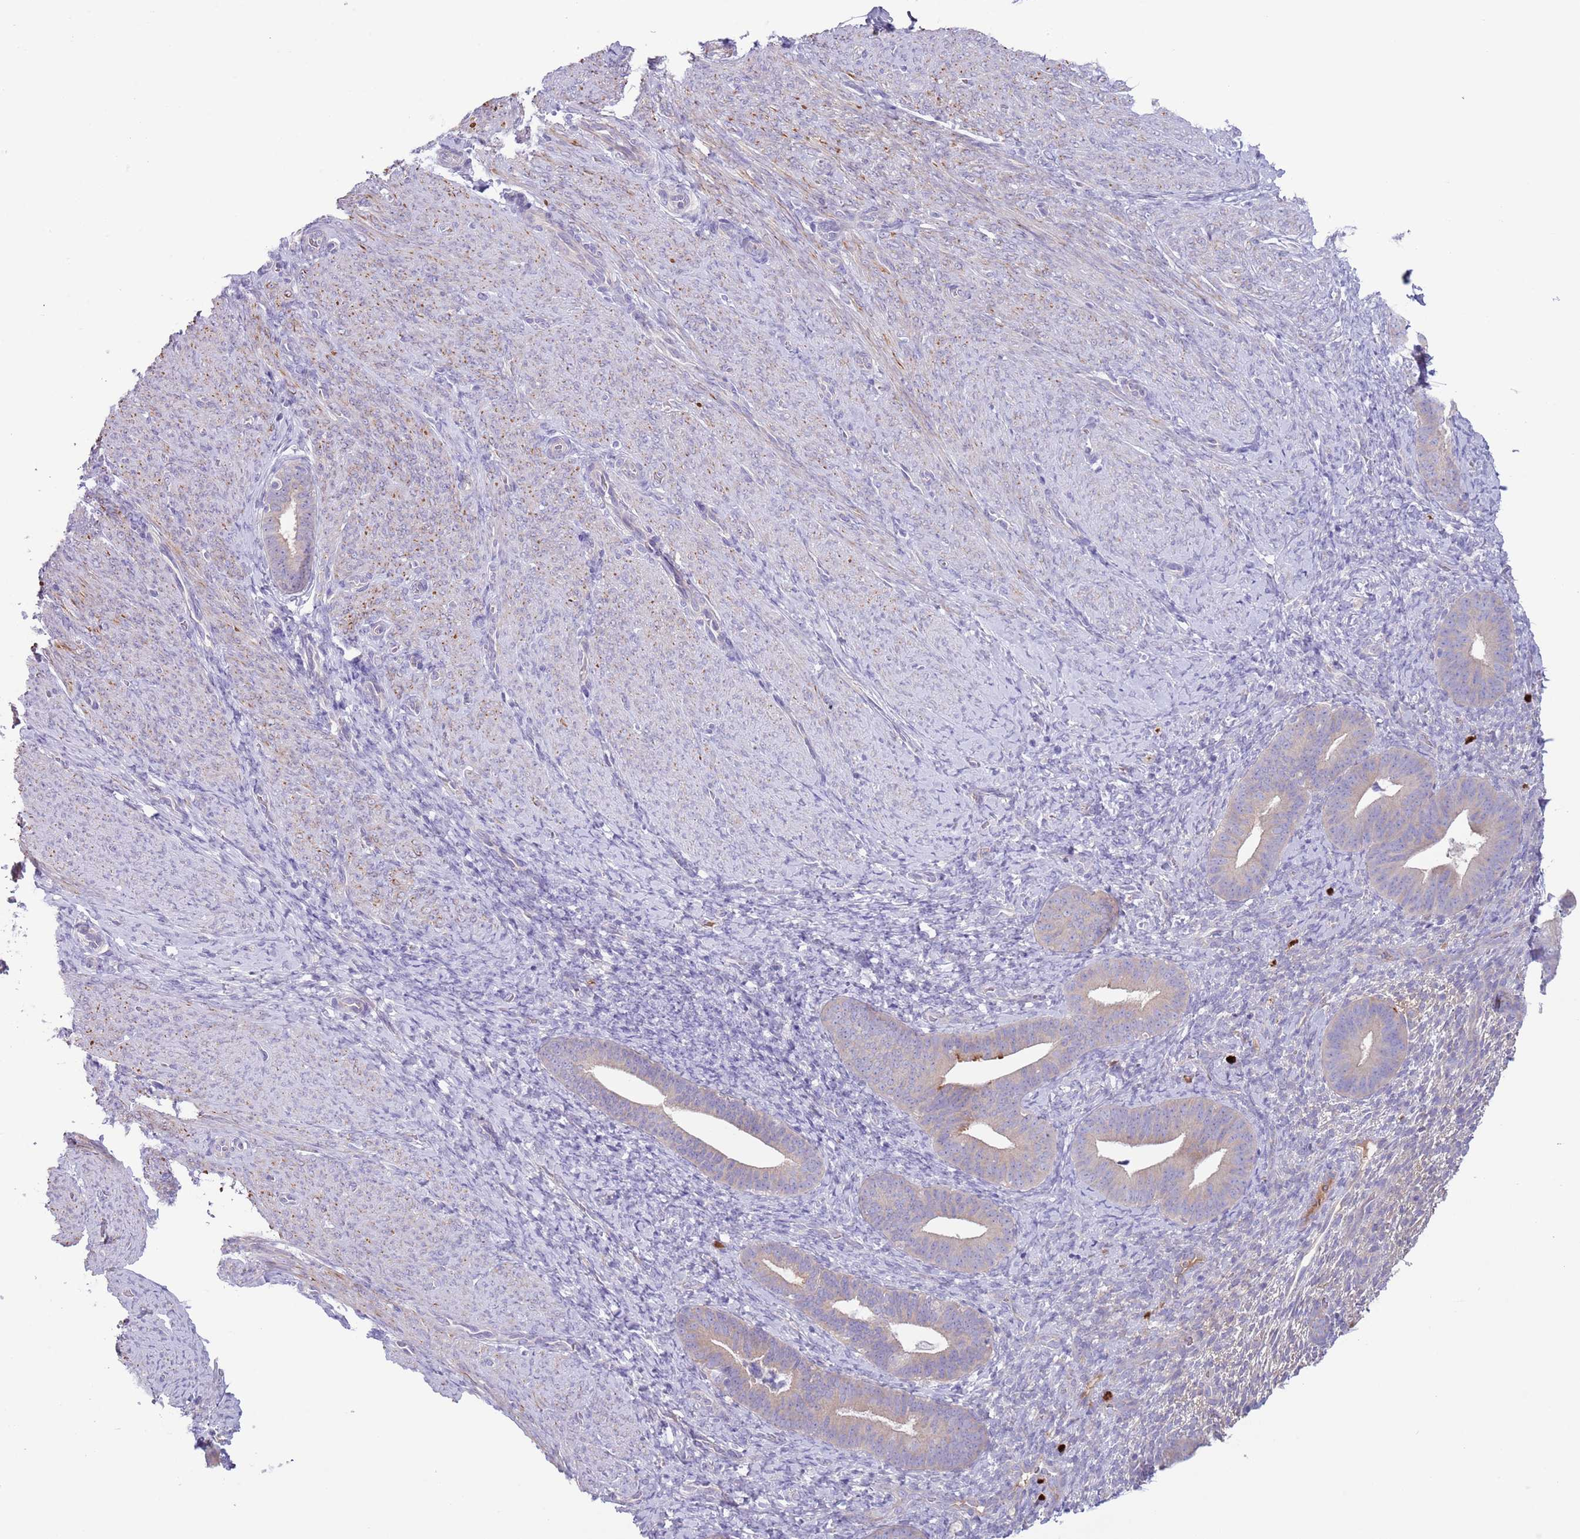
{"staining": {"intensity": "negative", "quantity": "none", "location": "none"}, "tissue": "endometrium", "cell_type": "Cells in endometrial stroma", "image_type": "normal", "snomed": [{"axis": "morphology", "description": "Normal tissue, NOS"}, {"axis": "topography", "description": "Endometrium"}], "caption": "This is an IHC micrograph of normal human endometrium. There is no staining in cells in endometrial stroma.", "gene": "CFH", "patient": {"sex": "female", "age": 65}}